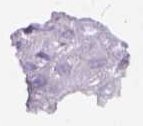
{"staining": {"intensity": "negative", "quantity": "none", "location": "none"}, "tissue": "vagina", "cell_type": "Squamous epithelial cells", "image_type": "normal", "snomed": [{"axis": "morphology", "description": "Normal tissue, NOS"}, {"axis": "topography", "description": "Vagina"}], "caption": "The immunohistochemistry (IHC) micrograph has no significant expression in squamous epithelial cells of vagina.", "gene": "FDX1", "patient": {"sex": "female", "age": 45}}